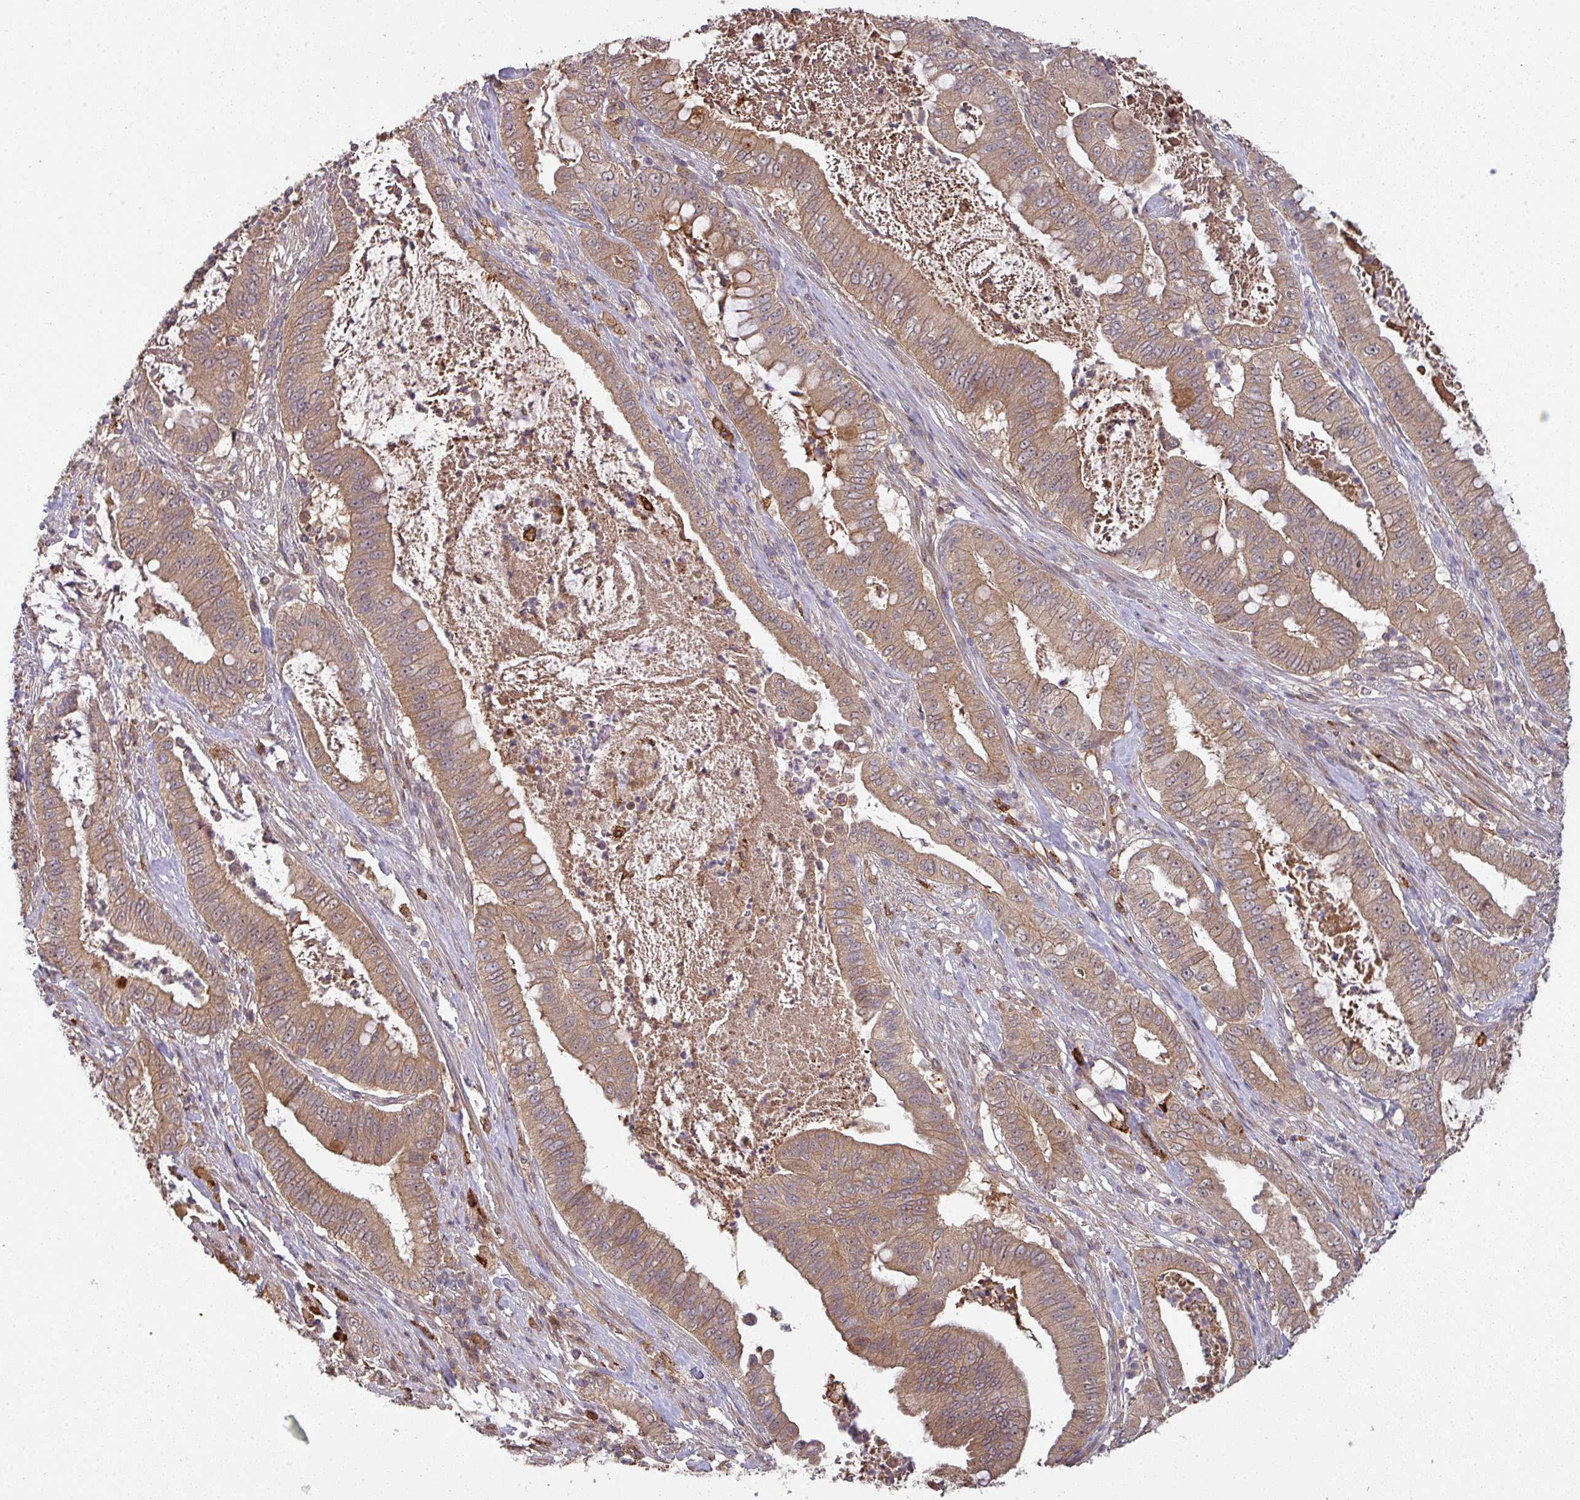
{"staining": {"intensity": "moderate", "quantity": ">75%", "location": "cytoplasmic/membranous"}, "tissue": "pancreatic cancer", "cell_type": "Tumor cells", "image_type": "cancer", "snomed": [{"axis": "morphology", "description": "Adenocarcinoma, NOS"}, {"axis": "topography", "description": "Pancreas"}], "caption": "Pancreatic cancer (adenocarcinoma) was stained to show a protein in brown. There is medium levels of moderate cytoplasmic/membranous staining in approximately >75% of tumor cells.", "gene": "CCDC121", "patient": {"sex": "male", "age": 71}}